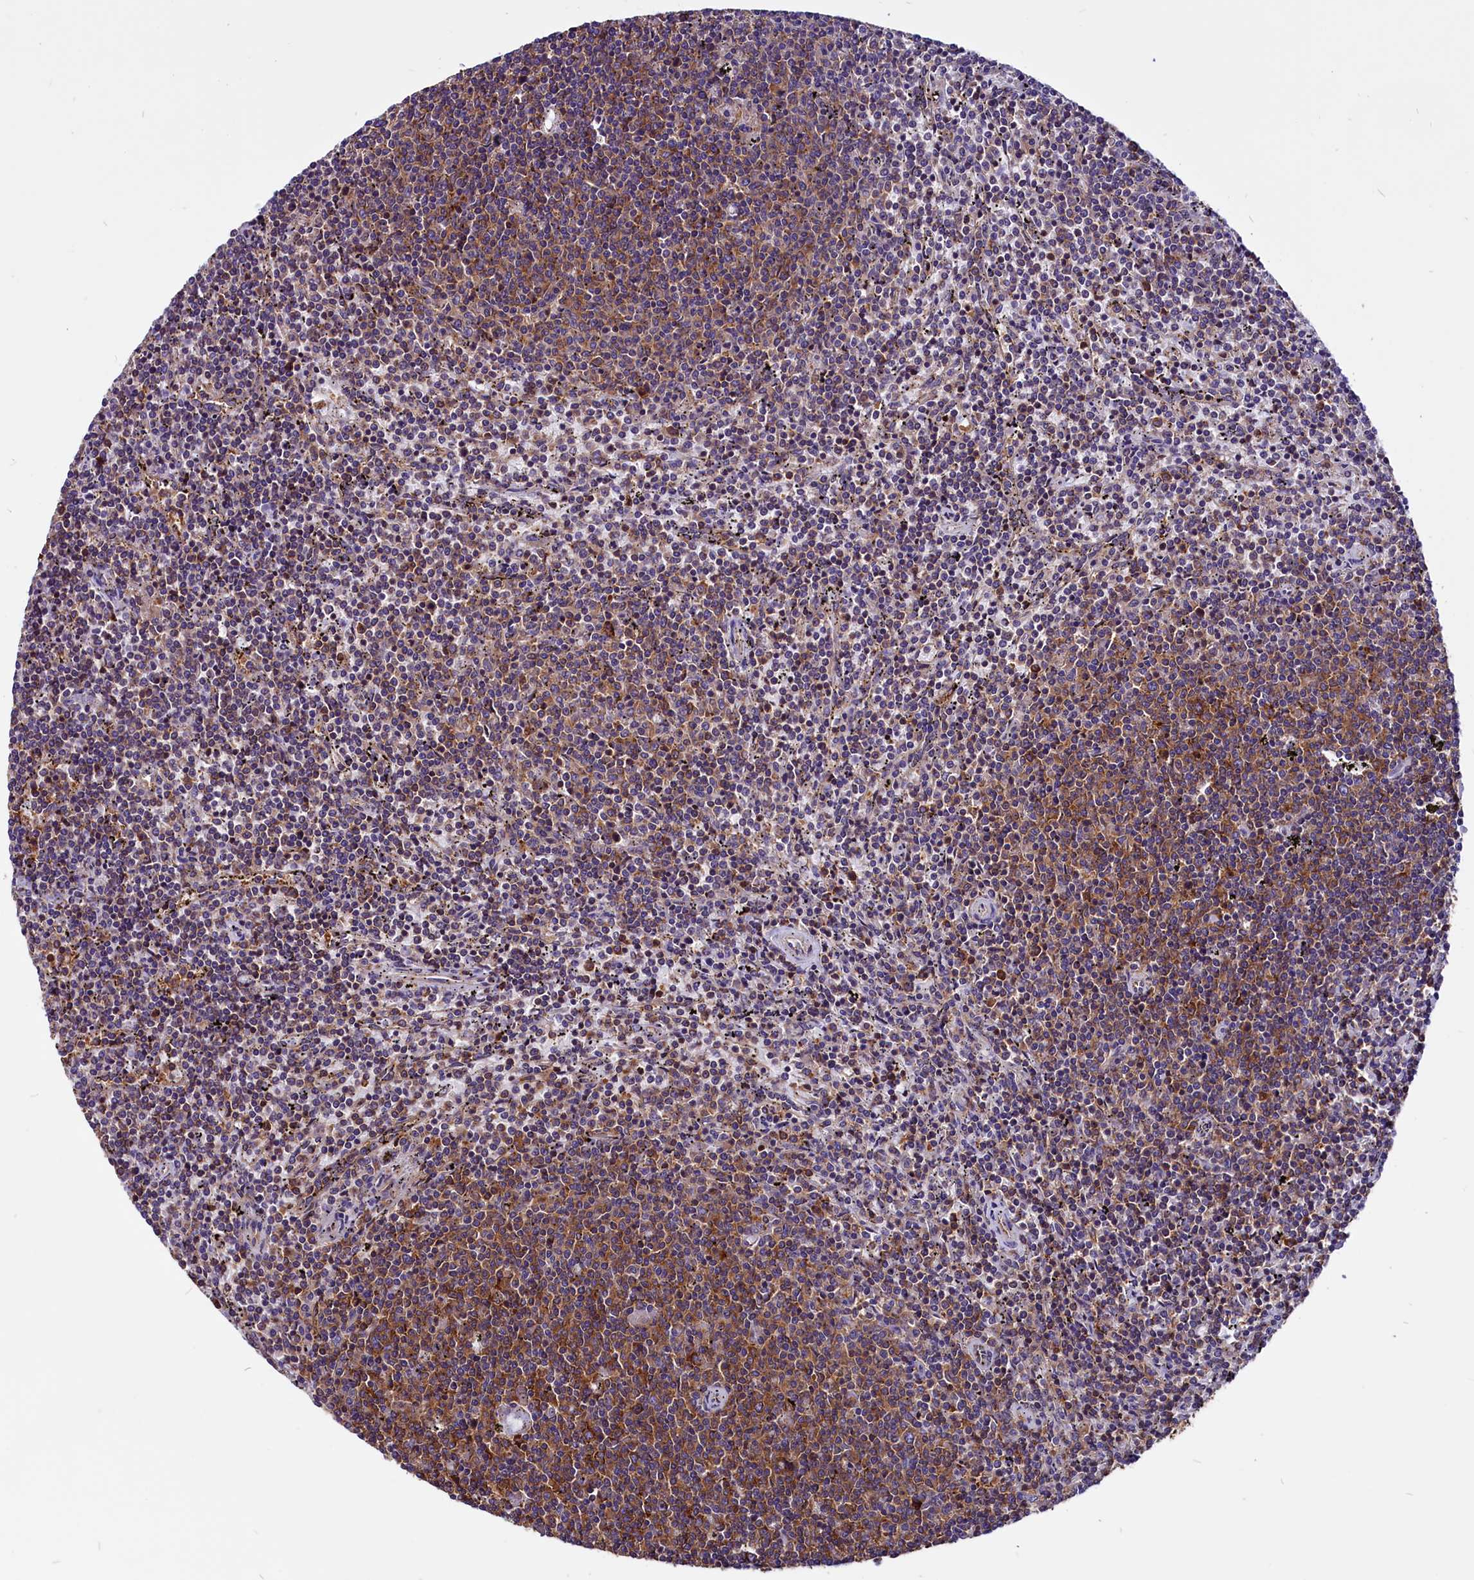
{"staining": {"intensity": "moderate", "quantity": "25%-75%", "location": "cytoplasmic/membranous"}, "tissue": "lymphoma", "cell_type": "Tumor cells", "image_type": "cancer", "snomed": [{"axis": "morphology", "description": "Malignant lymphoma, non-Hodgkin's type, Low grade"}, {"axis": "topography", "description": "Spleen"}], "caption": "Immunohistochemistry of human lymphoma displays medium levels of moderate cytoplasmic/membranous expression in about 25%-75% of tumor cells. (DAB (3,3'-diaminobenzidine) = brown stain, brightfield microscopy at high magnification).", "gene": "EIF3G", "patient": {"sex": "female", "age": 50}}